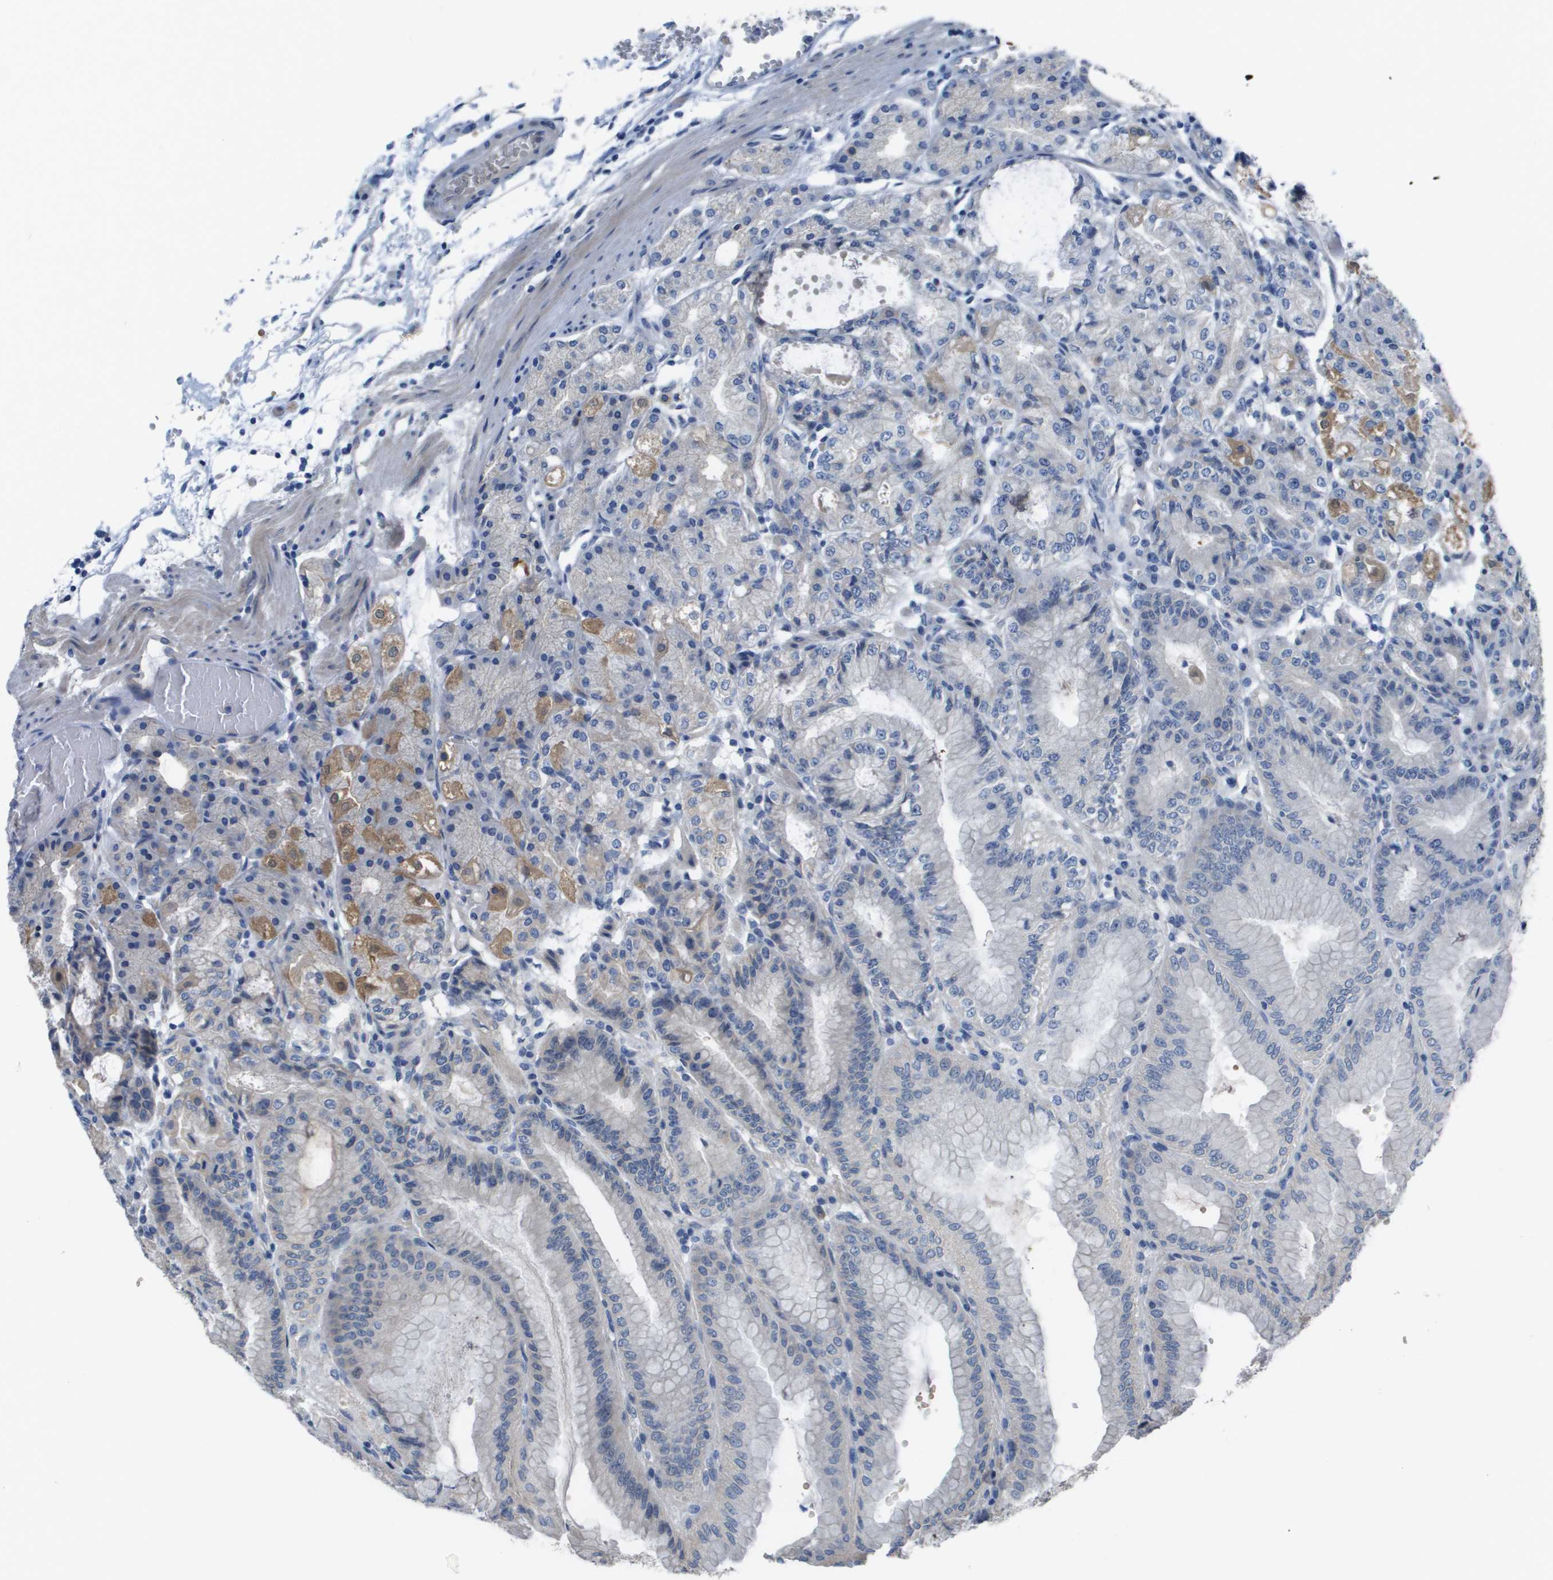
{"staining": {"intensity": "moderate", "quantity": "<25%", "location": "cytoplasmic/membranous"}, "tissue": "stomach", "cell_type": "Glandular cells", "image_type": "normal", "snomed": [{"axis": "morphology", "description": "Normal tissue, NOS"}, {"axis": "topography", "description": "Stomach, lower"}], "caption": "The photomicrograph demonstrates staining of benign stomach, revealing moderate cytoplasmic/membranous protein expression (brown color) within glandular cells. The staining was performed using DAB (3,3'-diaminobenzidine) to visualize the protein expression in brown, while the nuclei were stained in blue with hematoxylin (Magnification: 20x).", "gene": "NCS1", "patient": {"sex": "male", "age": 71}}